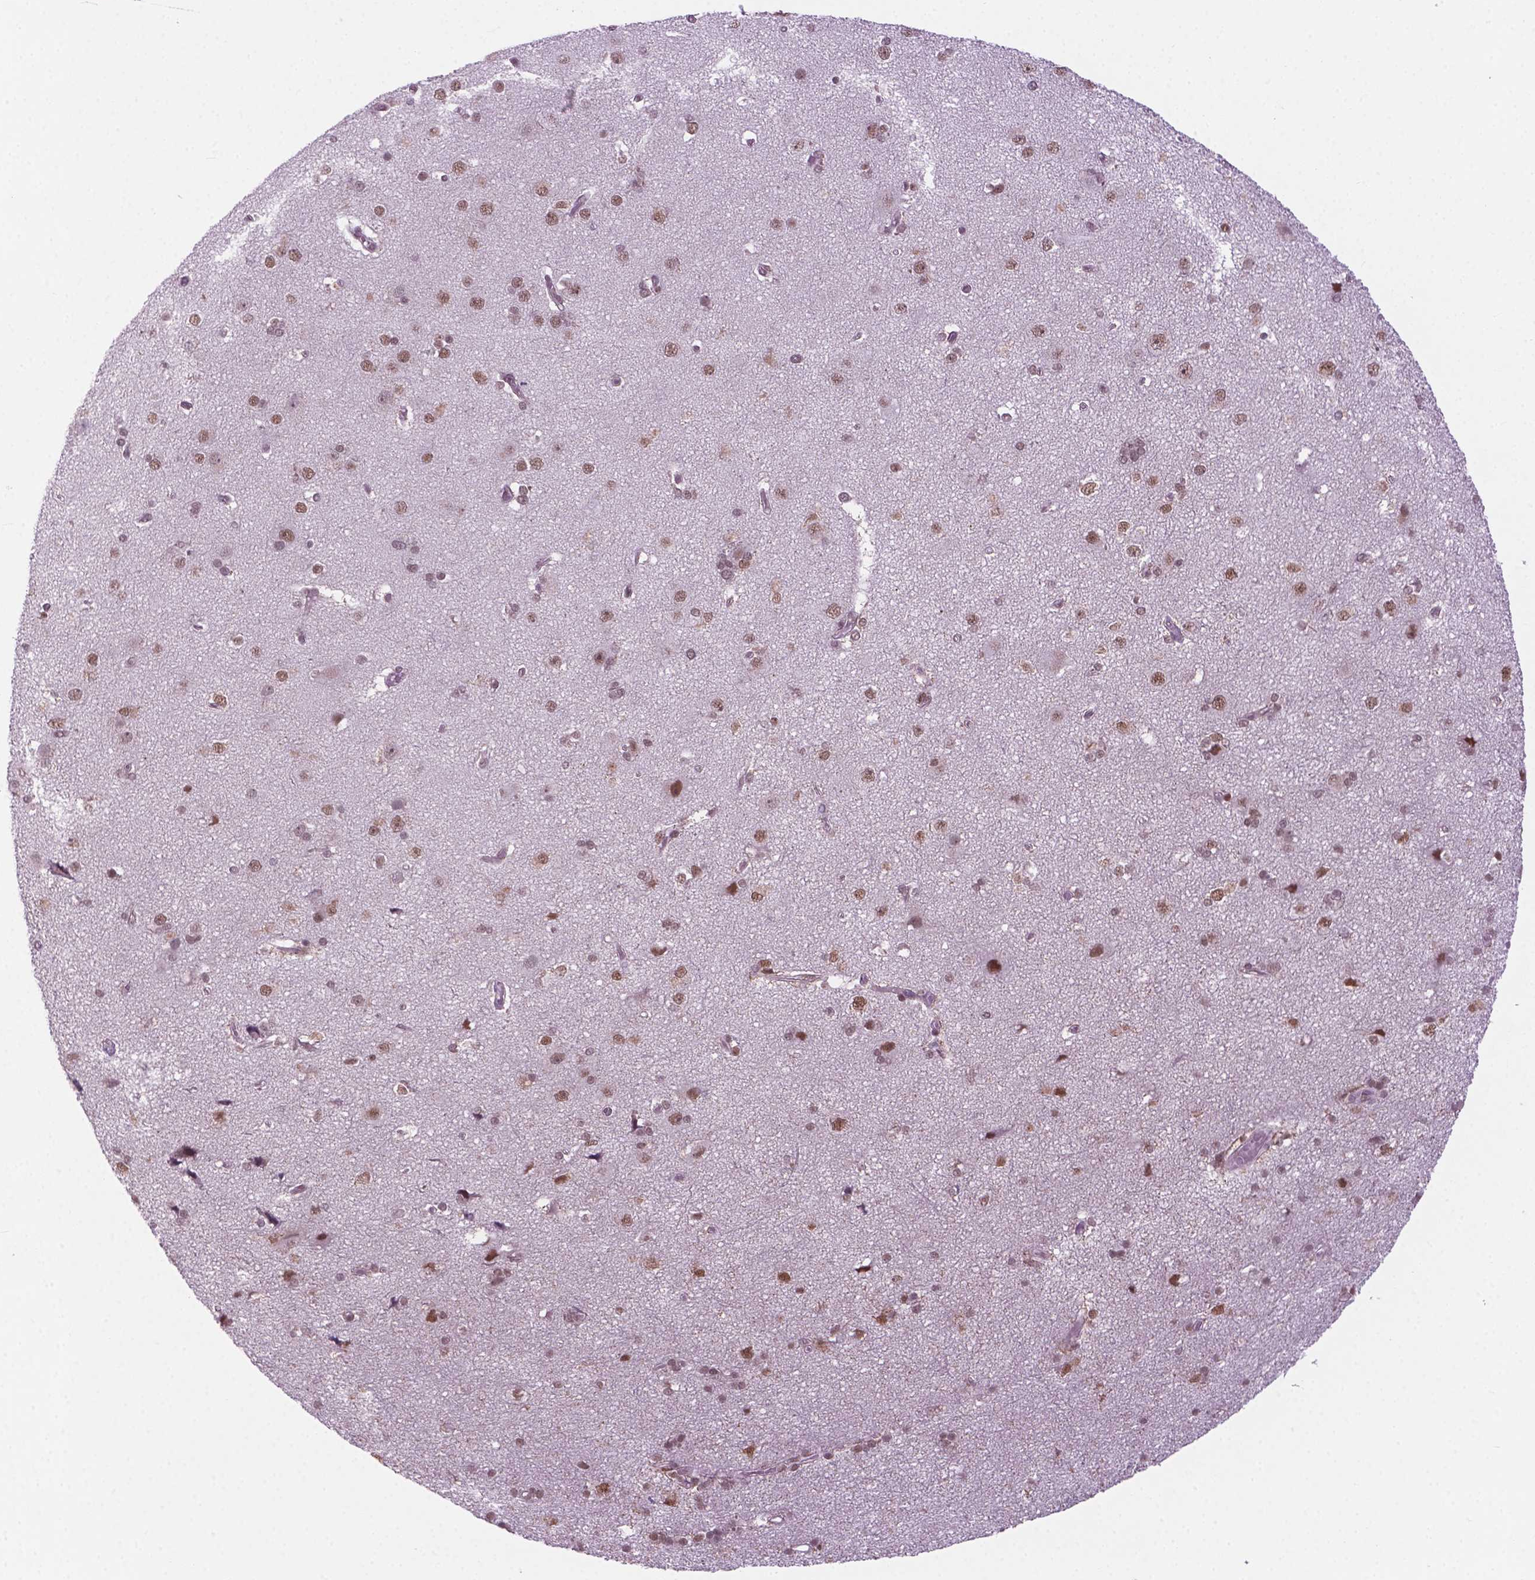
{"staining": {"intensity": "moderate", "quantity": ">75%", "location": "nuclear"}, "tissue": "cerebral cortex", "cell_type": "Endothelial cells", "image_type": "normal", "snomed": [{"axis": "morphology", "description": "Normal tissue, NOS"}, {"axis": "morphology", "description": "Glioma, malignant, High grade"}, {"axis": "topography", "description": "Cerebral cortex"}], "caption": "An image of human cerebral cortex stained for a protein shows moderate nuclear brown staining in endothelial cells. Nuclei are stained in blue.", "gene": "PHAX", "patient": {"sex": "male", "age": 71}}